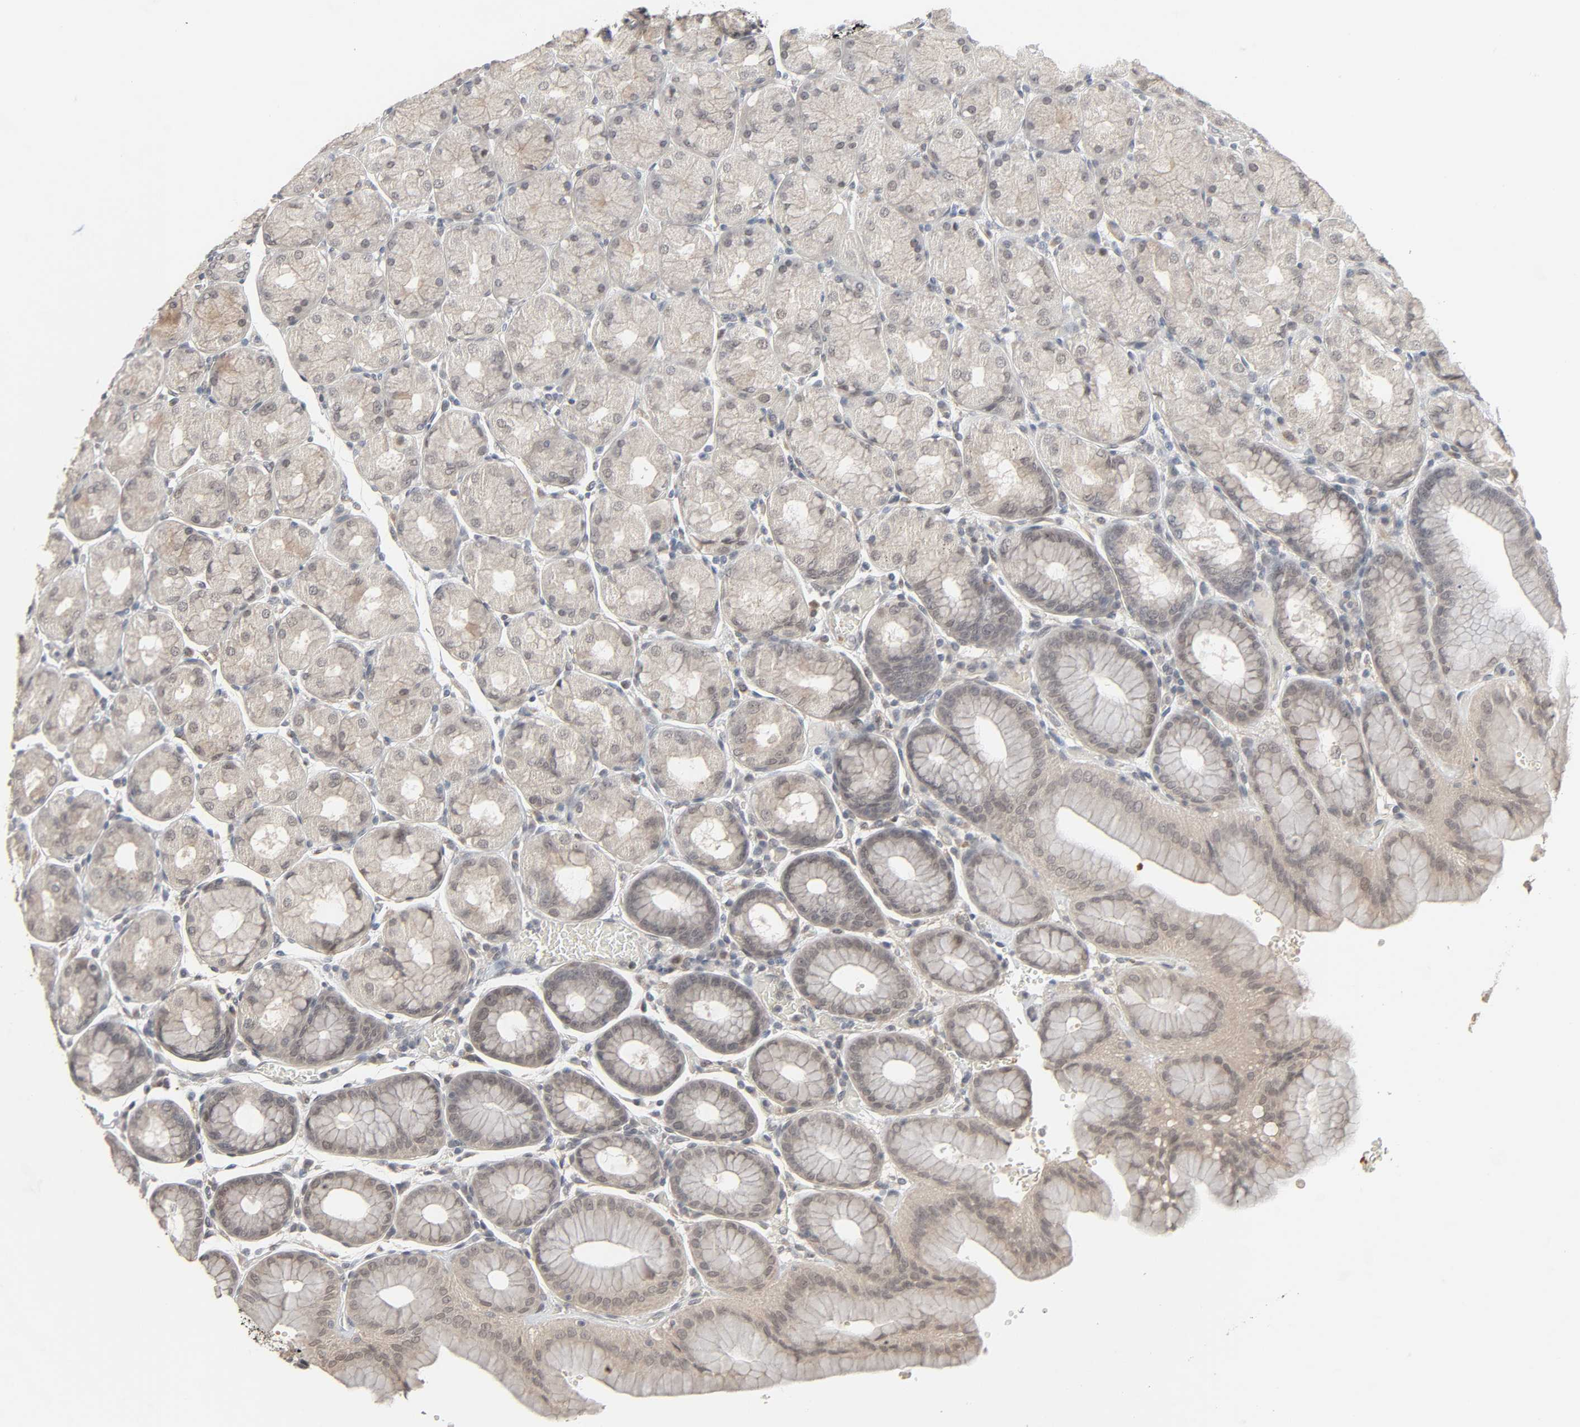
{"staining": {"intensity": "weak", "quantity": "<25%", "location": "cytoplasmic/membranous"}, "tissue": "stomach", "cell_type": "Glandular cells", "image_type": "normal", "snomed": [{"axis": "morphology", "description": "Normal tissue, NOS"}, {"axis": "topography", "description": "Stomach, upper"}, {"axis": "topography", "description": "Stomach"}], "caption": "This micrograph is of unremarkable stomach stained with IHC to label a protein in brown with the nuclei are counter-stained blue. There is no staining in glandular cells. The staining was performed using DAB to visualize the protein expression in brown, while the nuclei were stained in blue with hematoxylin (Magnification: 20x).", "gene": "ZNF222", "patient": {"sex": "male", "age": 76}}